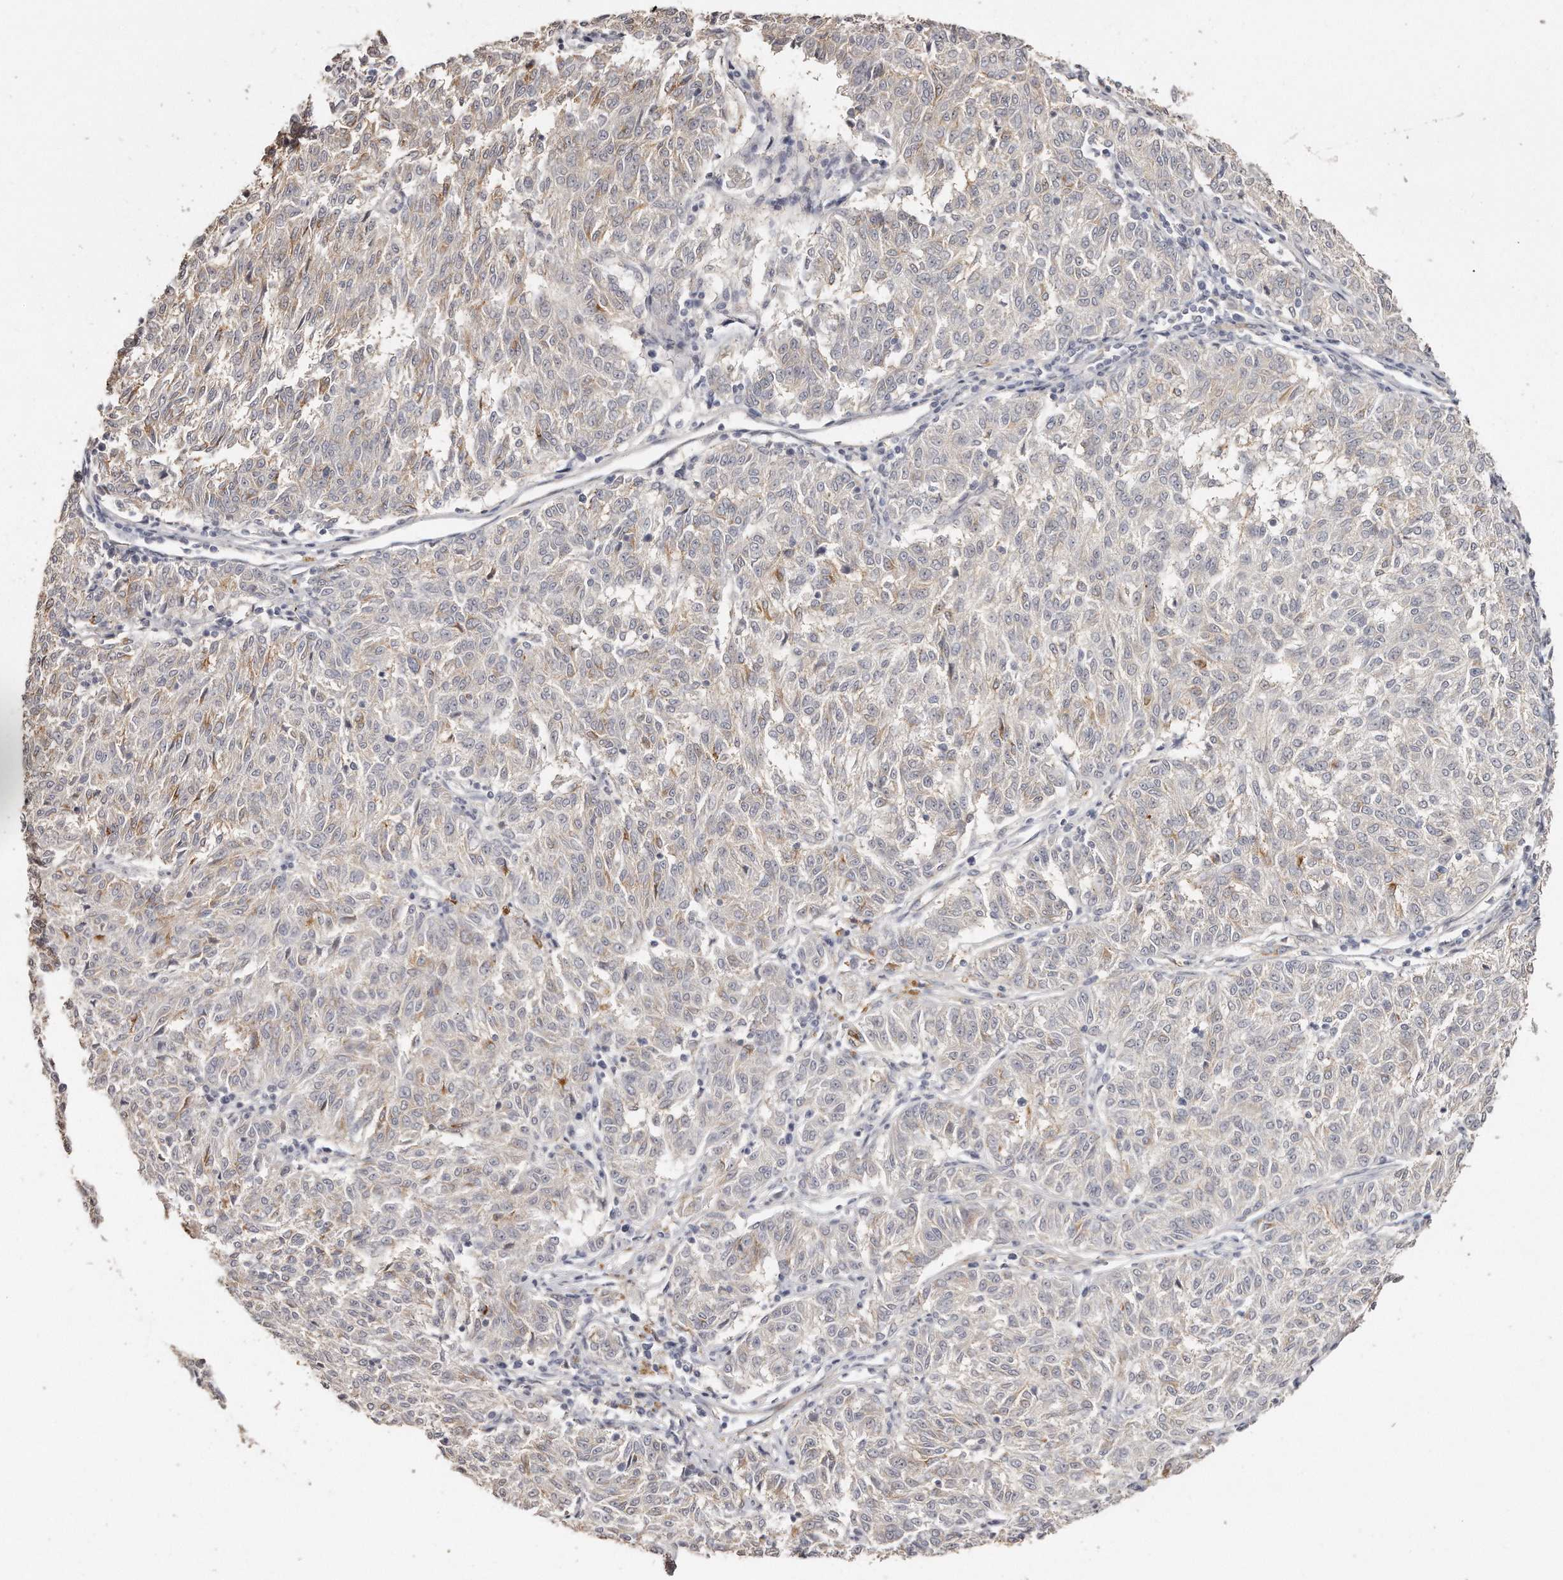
{"staining": {"intensity": "weak", "quantity": "<25%", "location": "cytoplasmic/membranous"}, "tissue": "melanoma", "cell_type": "Tumor cells", "image_type": "cancer", "snomed": [{"axis": "morphology", "description": "Malignant melanoma, NOS"}, {"axis": "topography", "description": "Skin"}], "caption": "High magnification brightfield microscopy of melanoma stained with DAB (3,3'-diaminobenzidine) (brown) and counterstained with hematoxylin (blue): tumor cells show no significant staining. (DAB (3,3'-diaminobenzidine) IHC, high magnification).", "gene": "ZYG11A", "patient": {"sex": "female", "age": 72}}